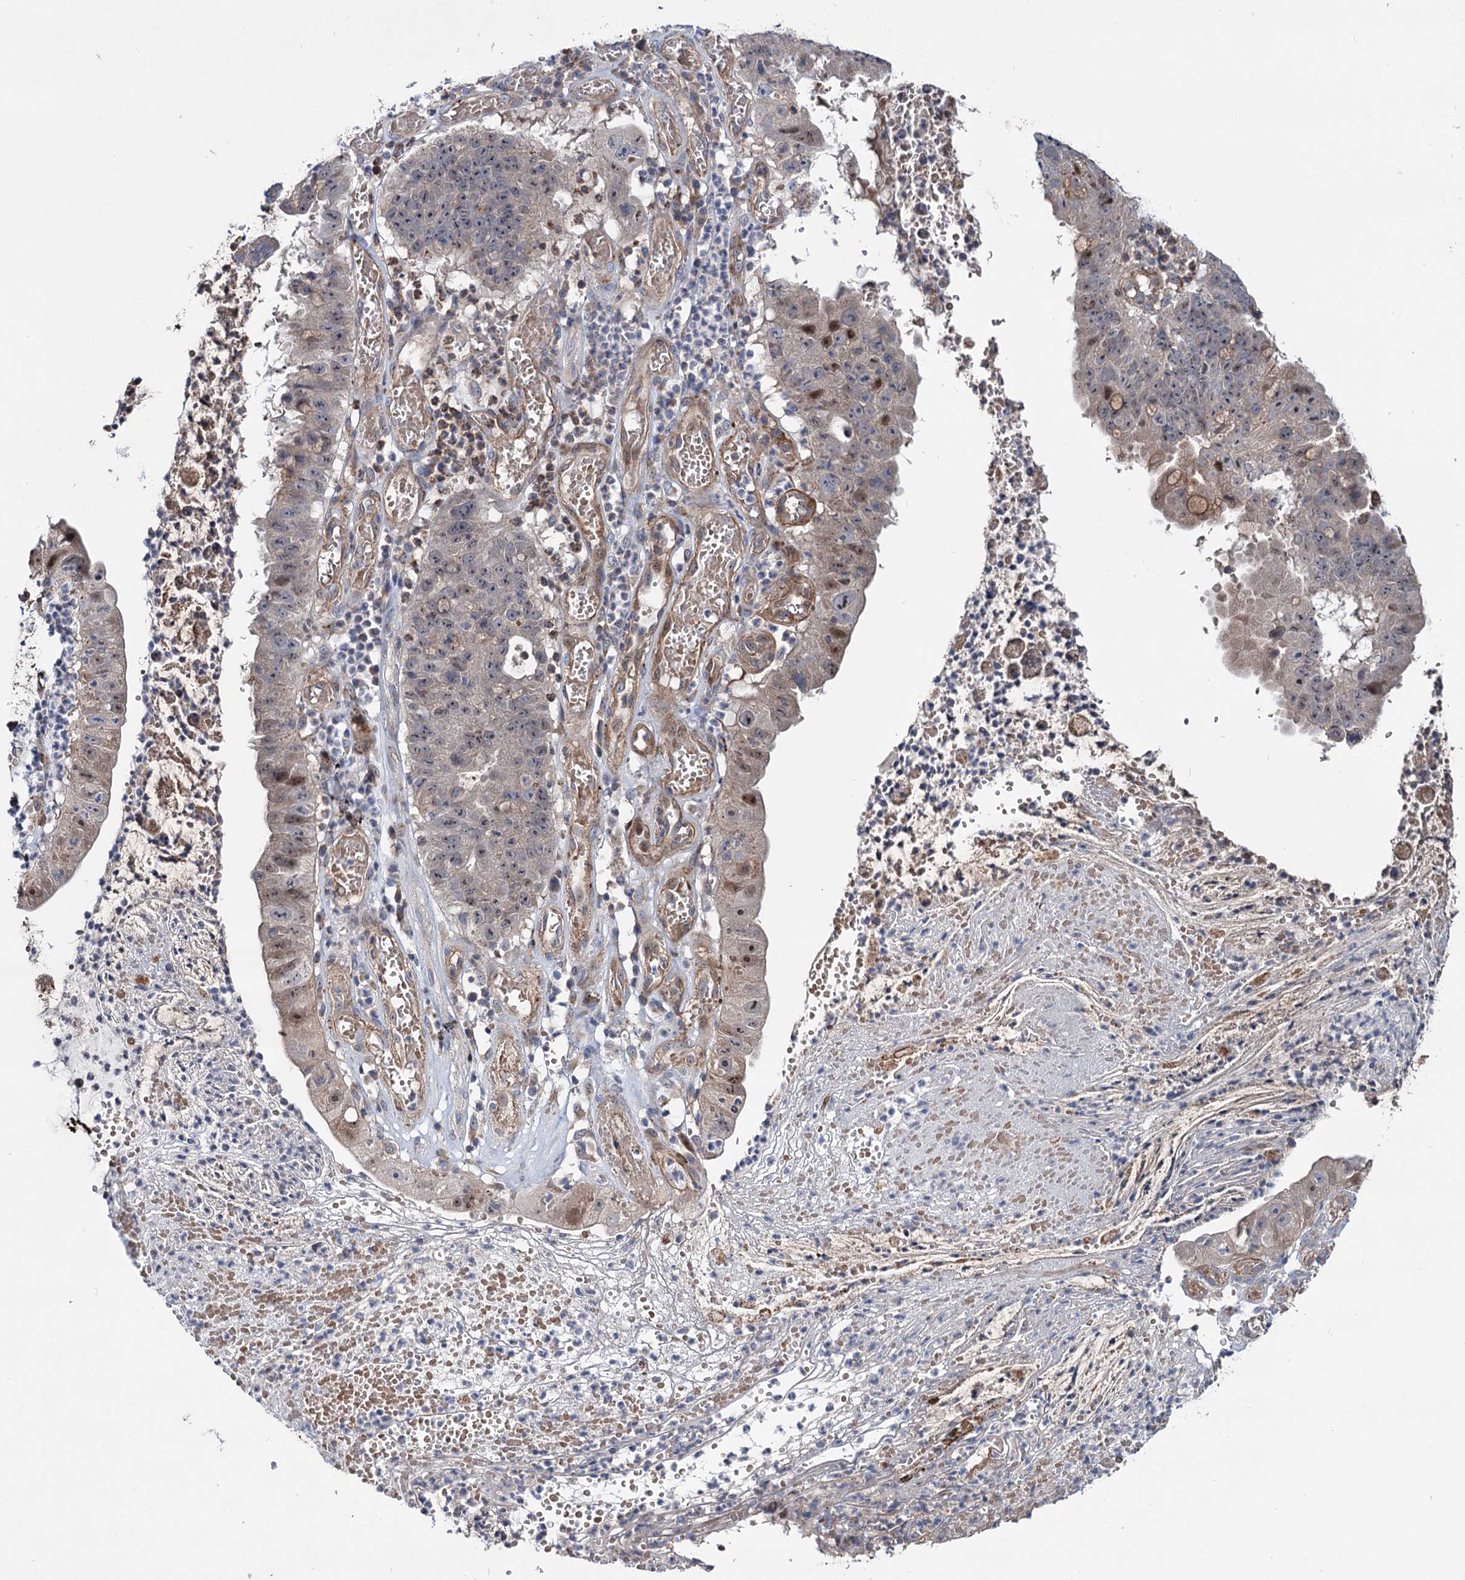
{"staining": {"intensity": "moderate", "quantity": "25%-75%", "location": "cytoplasmic/membranous,nuclear"}, "tissue": "stomach cancer", "cell_type": "Tumor cells", "image_type": "cancer", "snomed": [{"axis": "morphology", "description": "Adenocarcinoma, NOS"}, {"axis": "topography", "description": "Stomach"}], "caption": "Tumor cells reveal moderate cytoplasmic/membranous and nuclear staining in approximately 25%-75% of cells in adenocarcinoma (stomach).", "gene": "PTDSS2", "patient": {"sex": "male", "age": 59}}